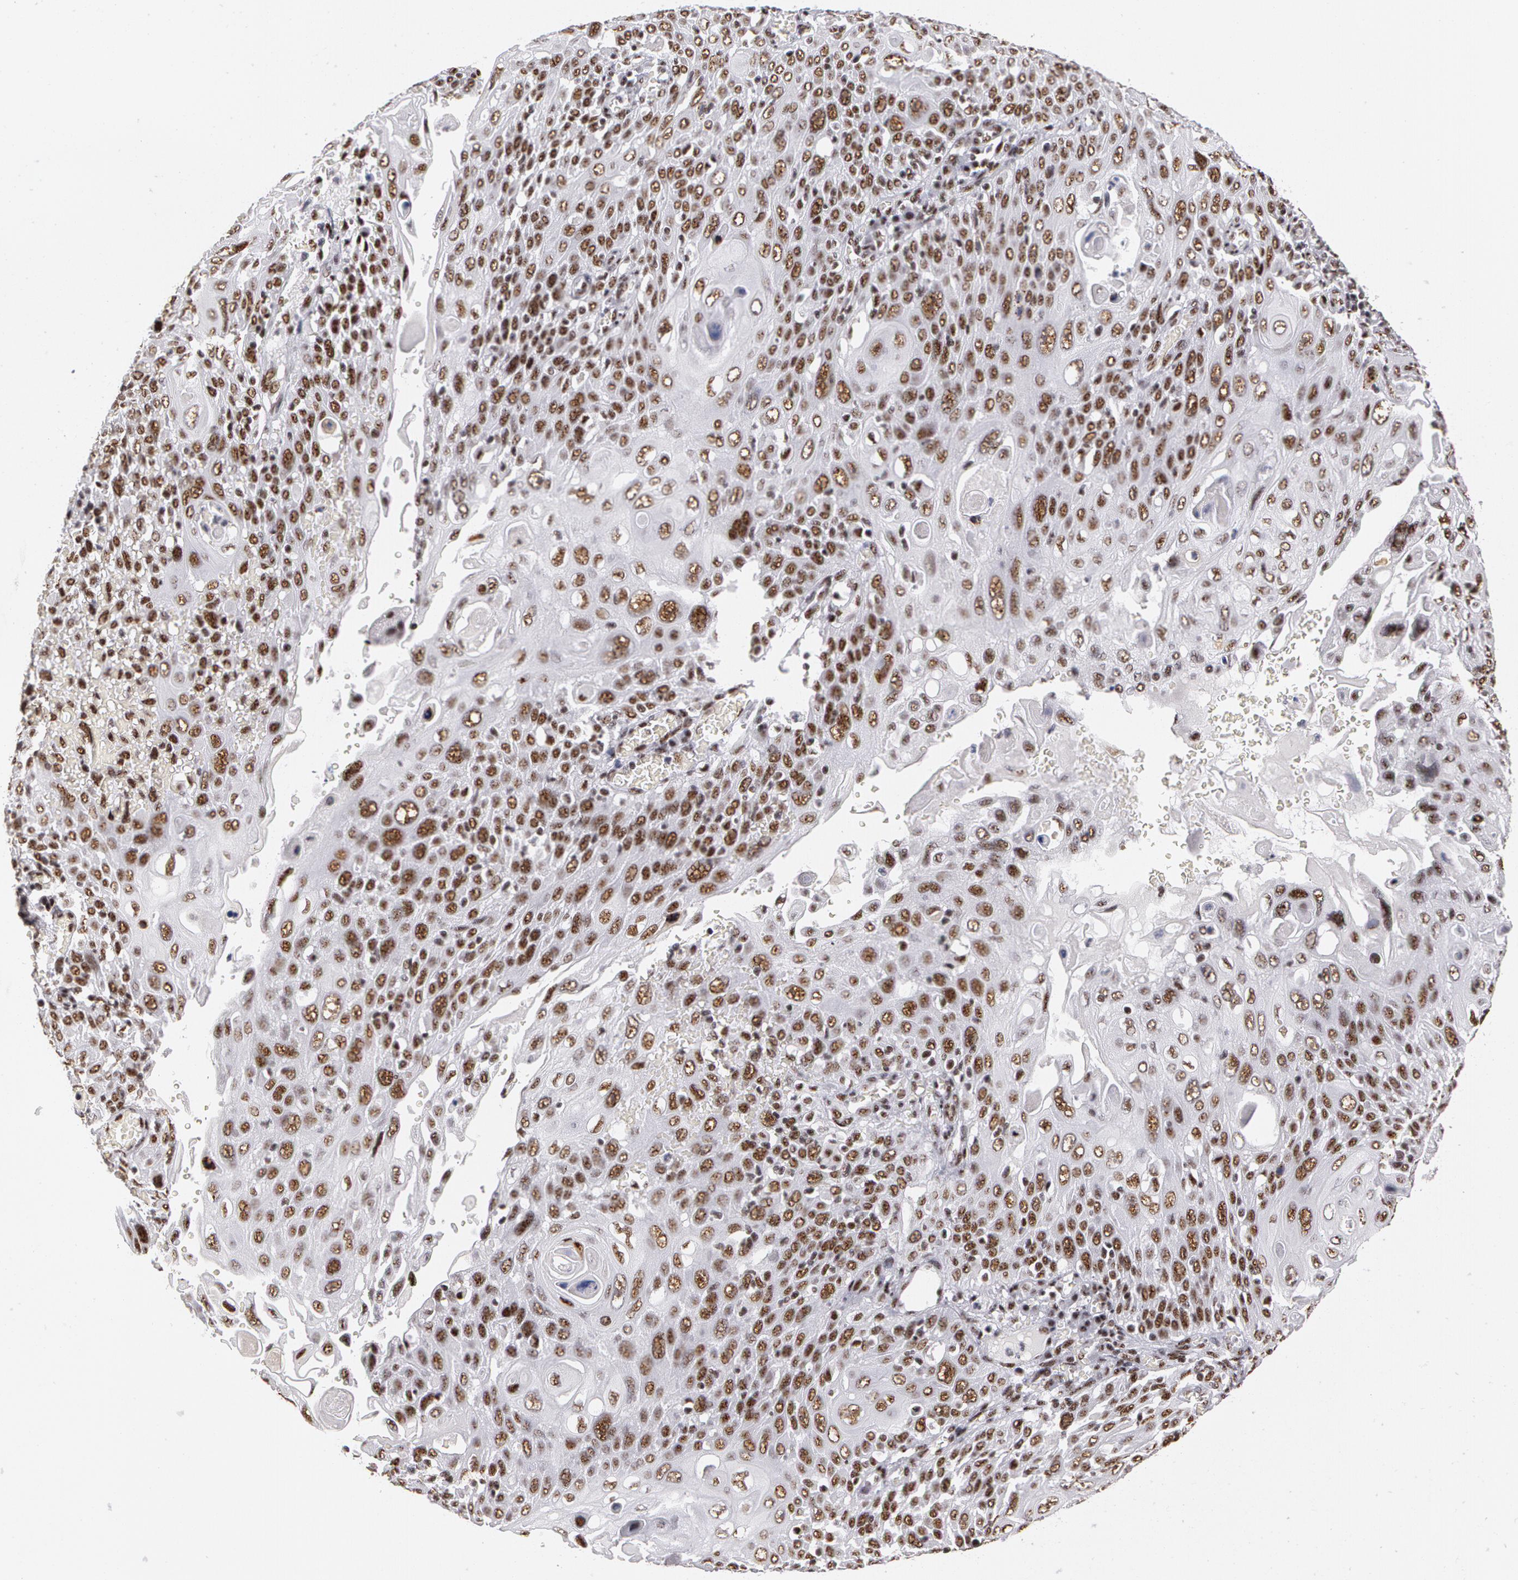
{"staining": {"intensity": "moderate", "quantity": ">75%", "location": "nuclear"}, "tissue": "cervical cancer", "cell_type": "Tumor cells", "image_type": "cancer", "snomed": [{"axis": "morphology", "description": "Squamous cell carcinoma, NOS"}, {"axis": "topography", "description": "Cervix"}], "caption": "Protein analysis of cervical squamous cell carcinoma tissue reveals moderate nuclear positivity in approximately >75% of tumor cells.", "gene": "PNN", "patient": {"sex": "female", "age": 54}}